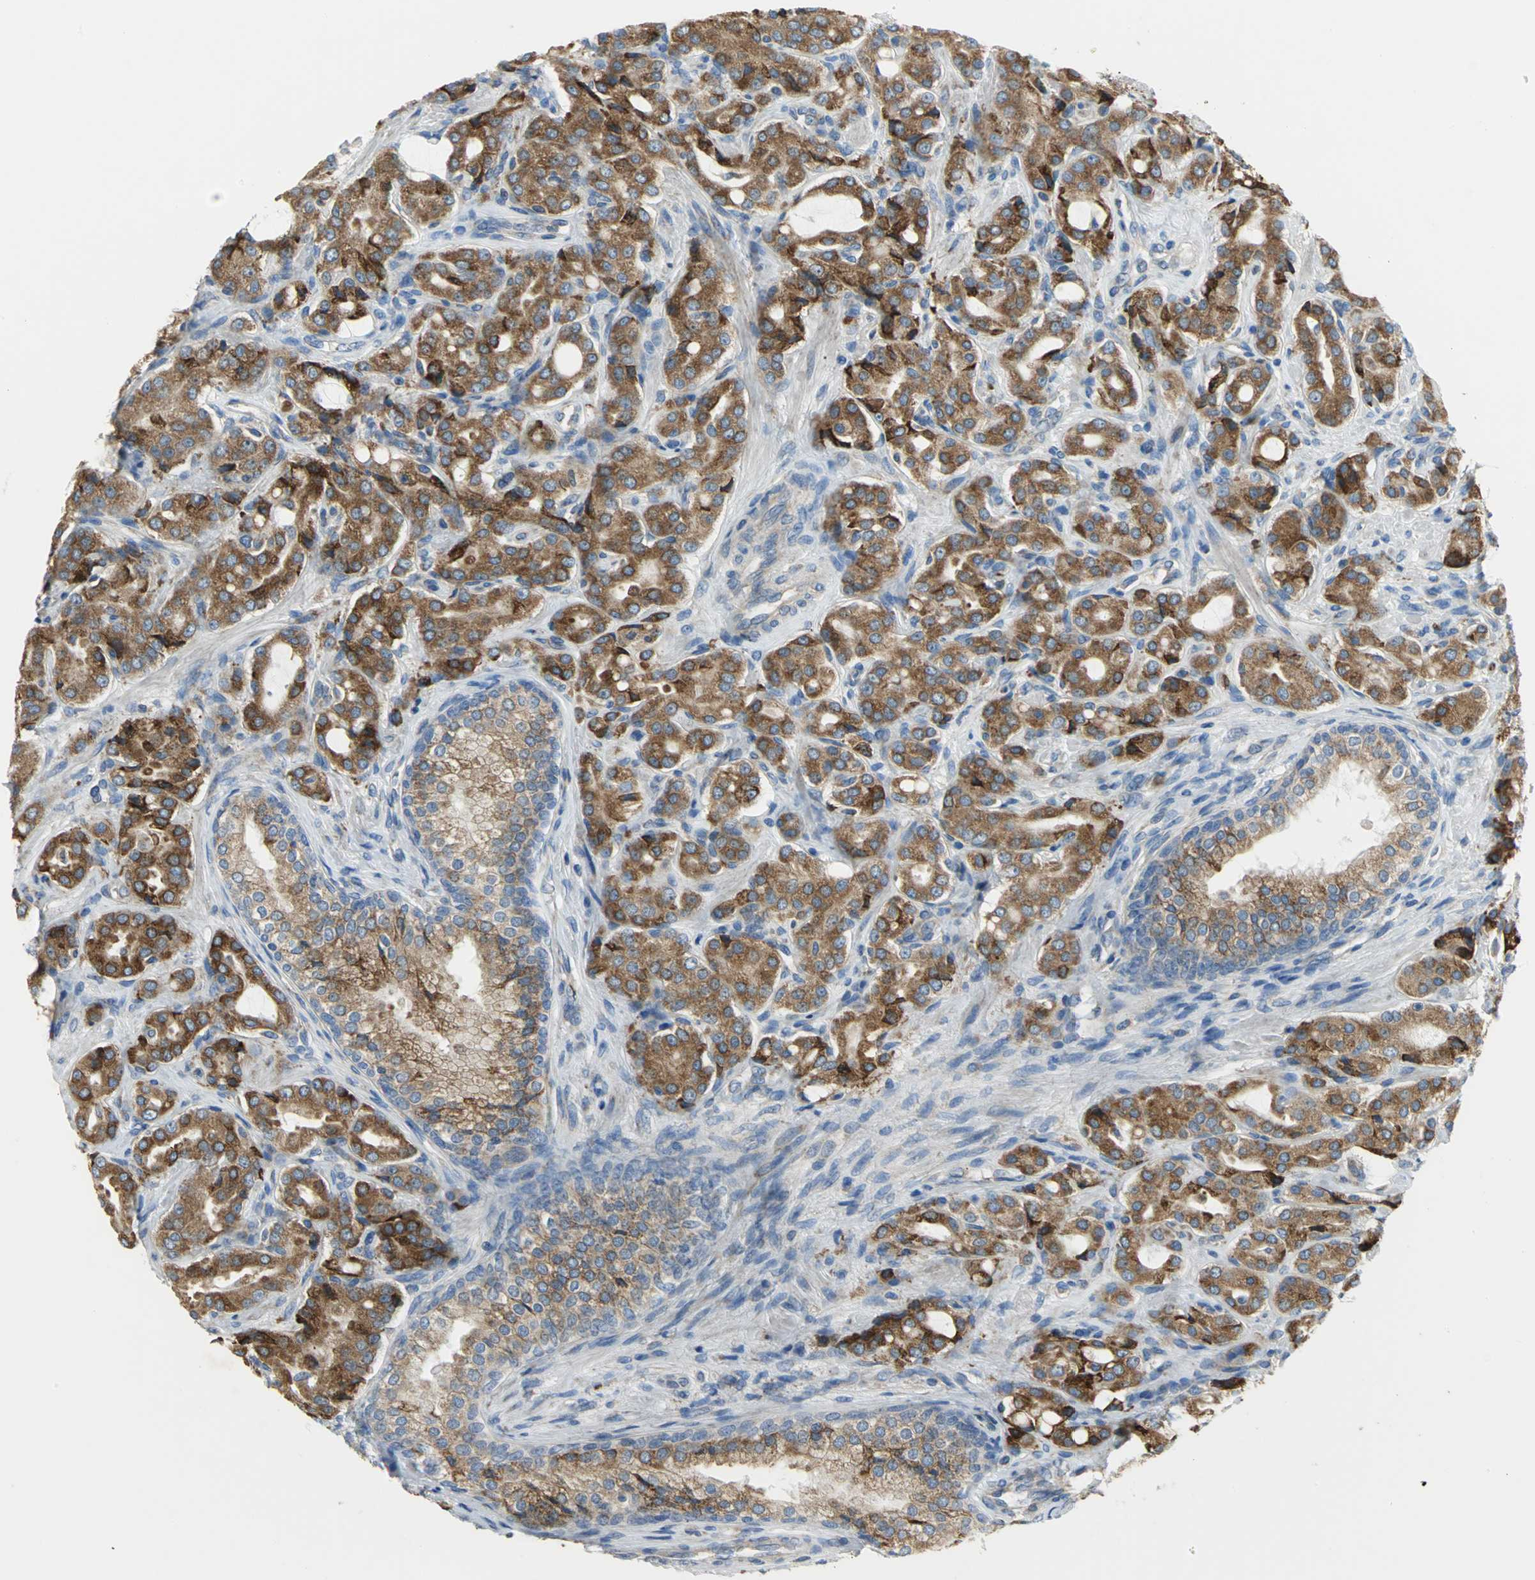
{"staining": {"intensity": "strong", "quantity": ">75%", "location": "cytoplasmic/membranous"}, "tissue": "prostate cancer", "cell_type": "Tumor cells", "image_type": "cancer", "snomed": [{"axis": "morphology", "description": "Adenocarcinoma, High grade"}, {"axis": "topography", "description": "Prostate"}], "caption": "This histopathology image reveals prostate cancer stained with IHC to label a protein in brown. The cytoplasmic/membranous of tumor cells show strong positivity for the protein. Nuclei are counter-stained blue.", "gene": "TULP4", "patient": {"sex": "male", "age": 72}}